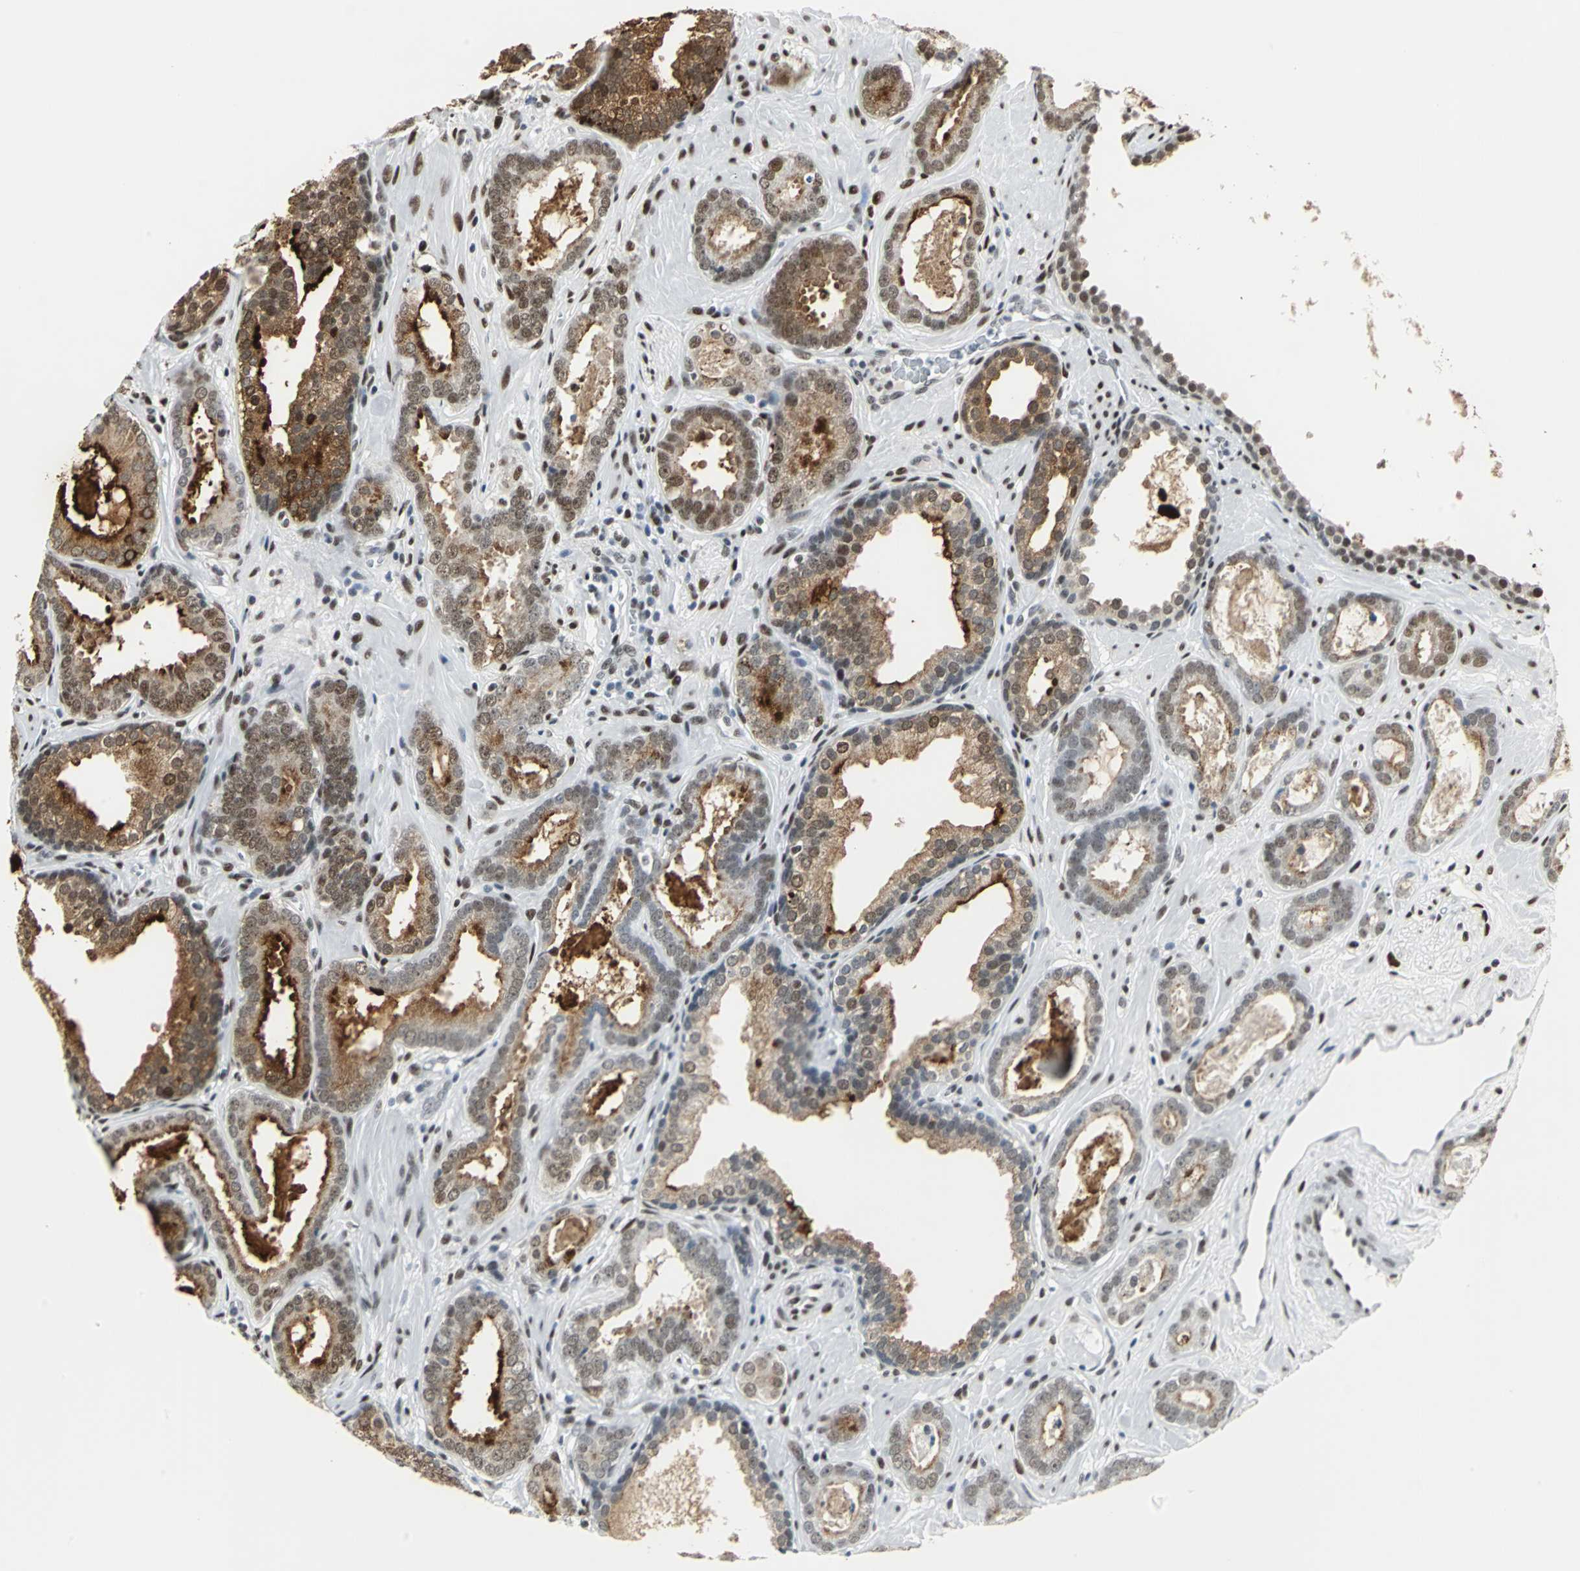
{"staining": {"intensity": "strong", "quantity": "25%-75%", "location": "cytoplasmic/membranous"}, "tissue": "prostate cancer", "cell_type": "Tumor cells", "image_type": "cancer", "snomed": [{"axis": "morphology", "description": "Adenocarcinoma, Low grade"}, {"axis": "topography", "description": "Prostate"}], "caption": "IHC photomicrograph of neoplastic tissue: prostate cancer (adenocarcinoma (low-grade)) stained using immunohistochemistry (IHC) displays high levels of strong protein expression localized specifically in the cytoplasmic/membranous of tumor cells, appearing as a cytoplasmic/membranous brown color.", "gene": "HDAC2", "patient": {"sex": "male", "age": 57}}